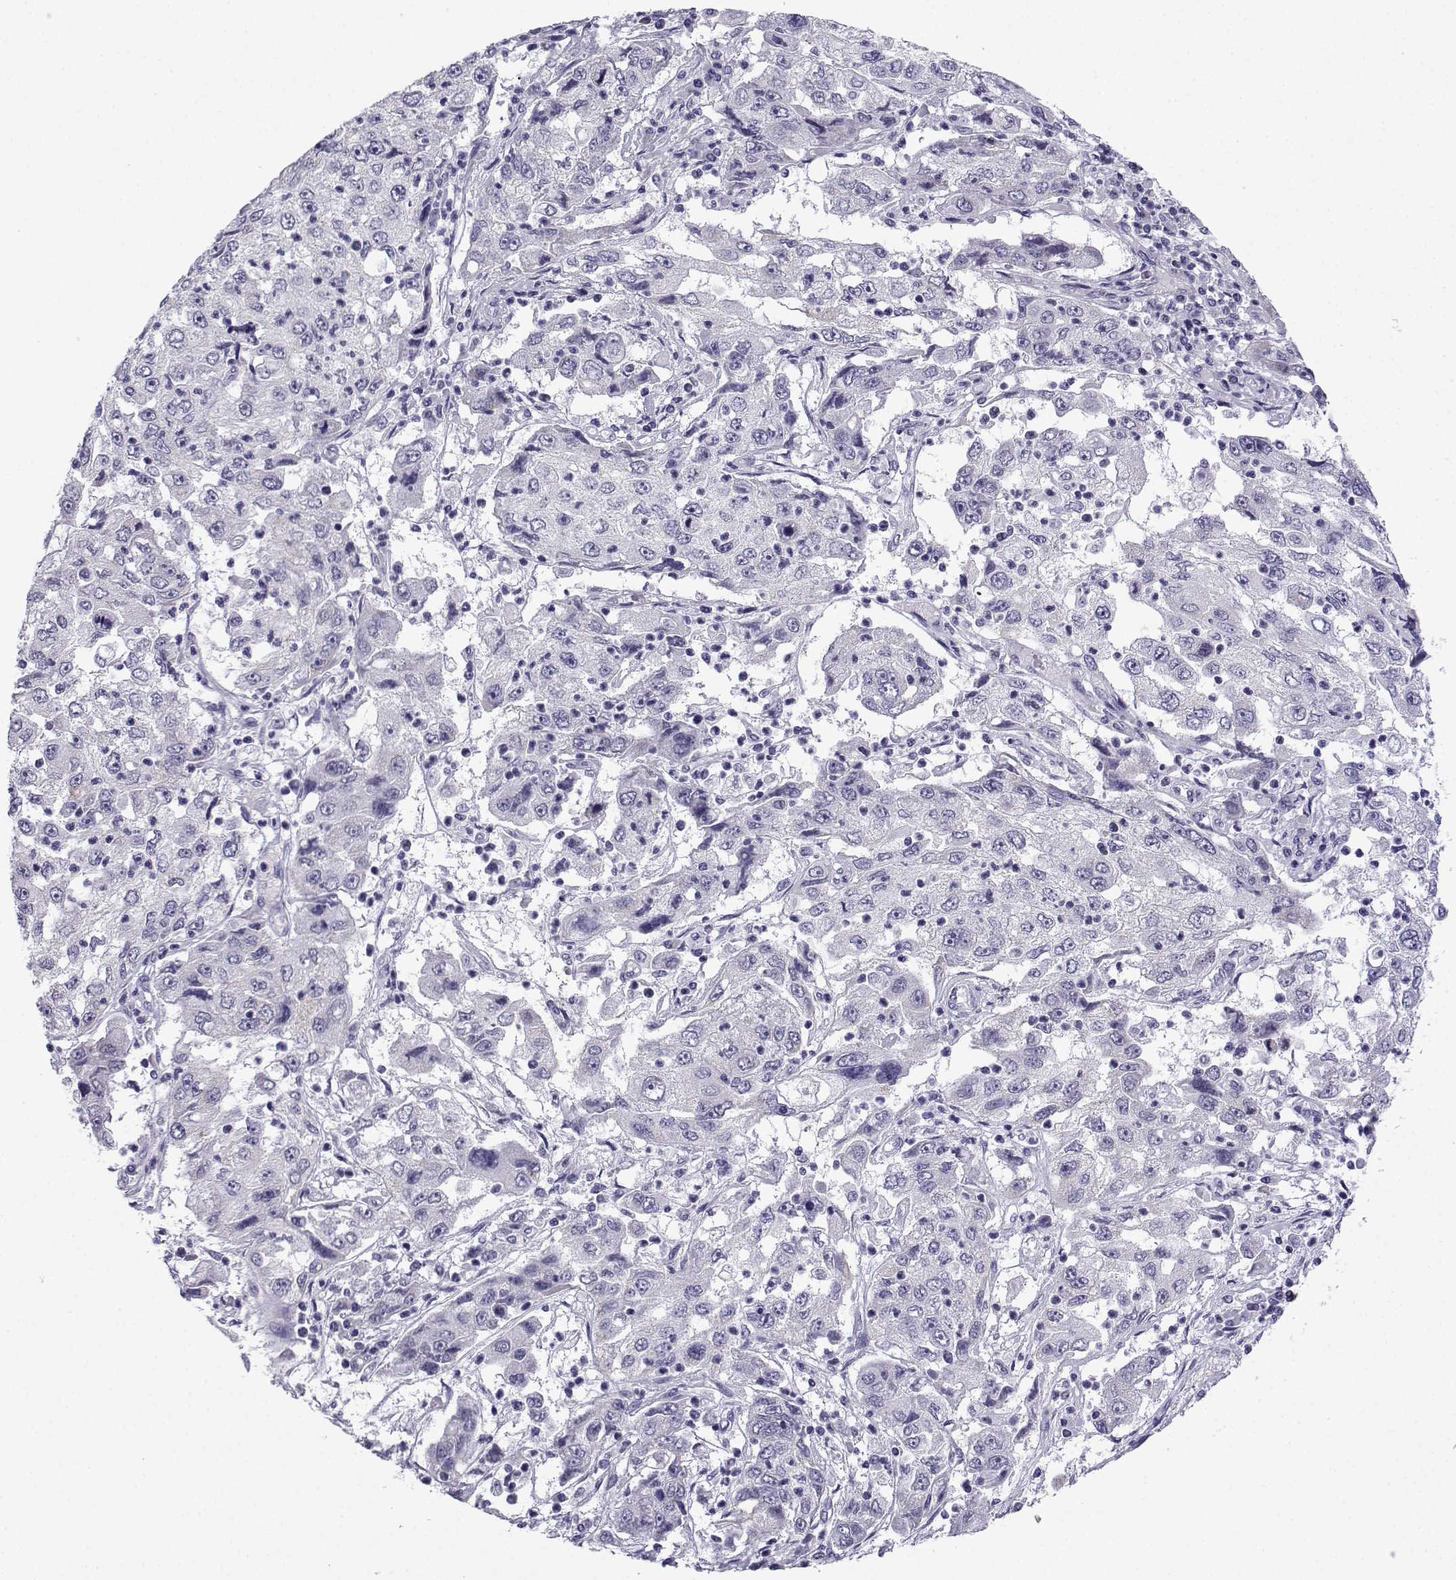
{"staining": {"intensity": "negative", "quantity": "none", "location": "none"}, "tissue": "cervical cancer", "cell_type": "Tumor cells", "image_type": "cancer", "snomed": [{"axis": "morphology", "description": "Squamous cell carcinoma, NOS"}, {"axis": "topography", "description": "Cervix"}], "caption": "A histopathology image of squamous cell carcinoma (cervical) stained for a protein demonstrates no brown staining in tumor cells.", "gene": "ACRBP", "patient": {"sex": "female", "age": 36}}